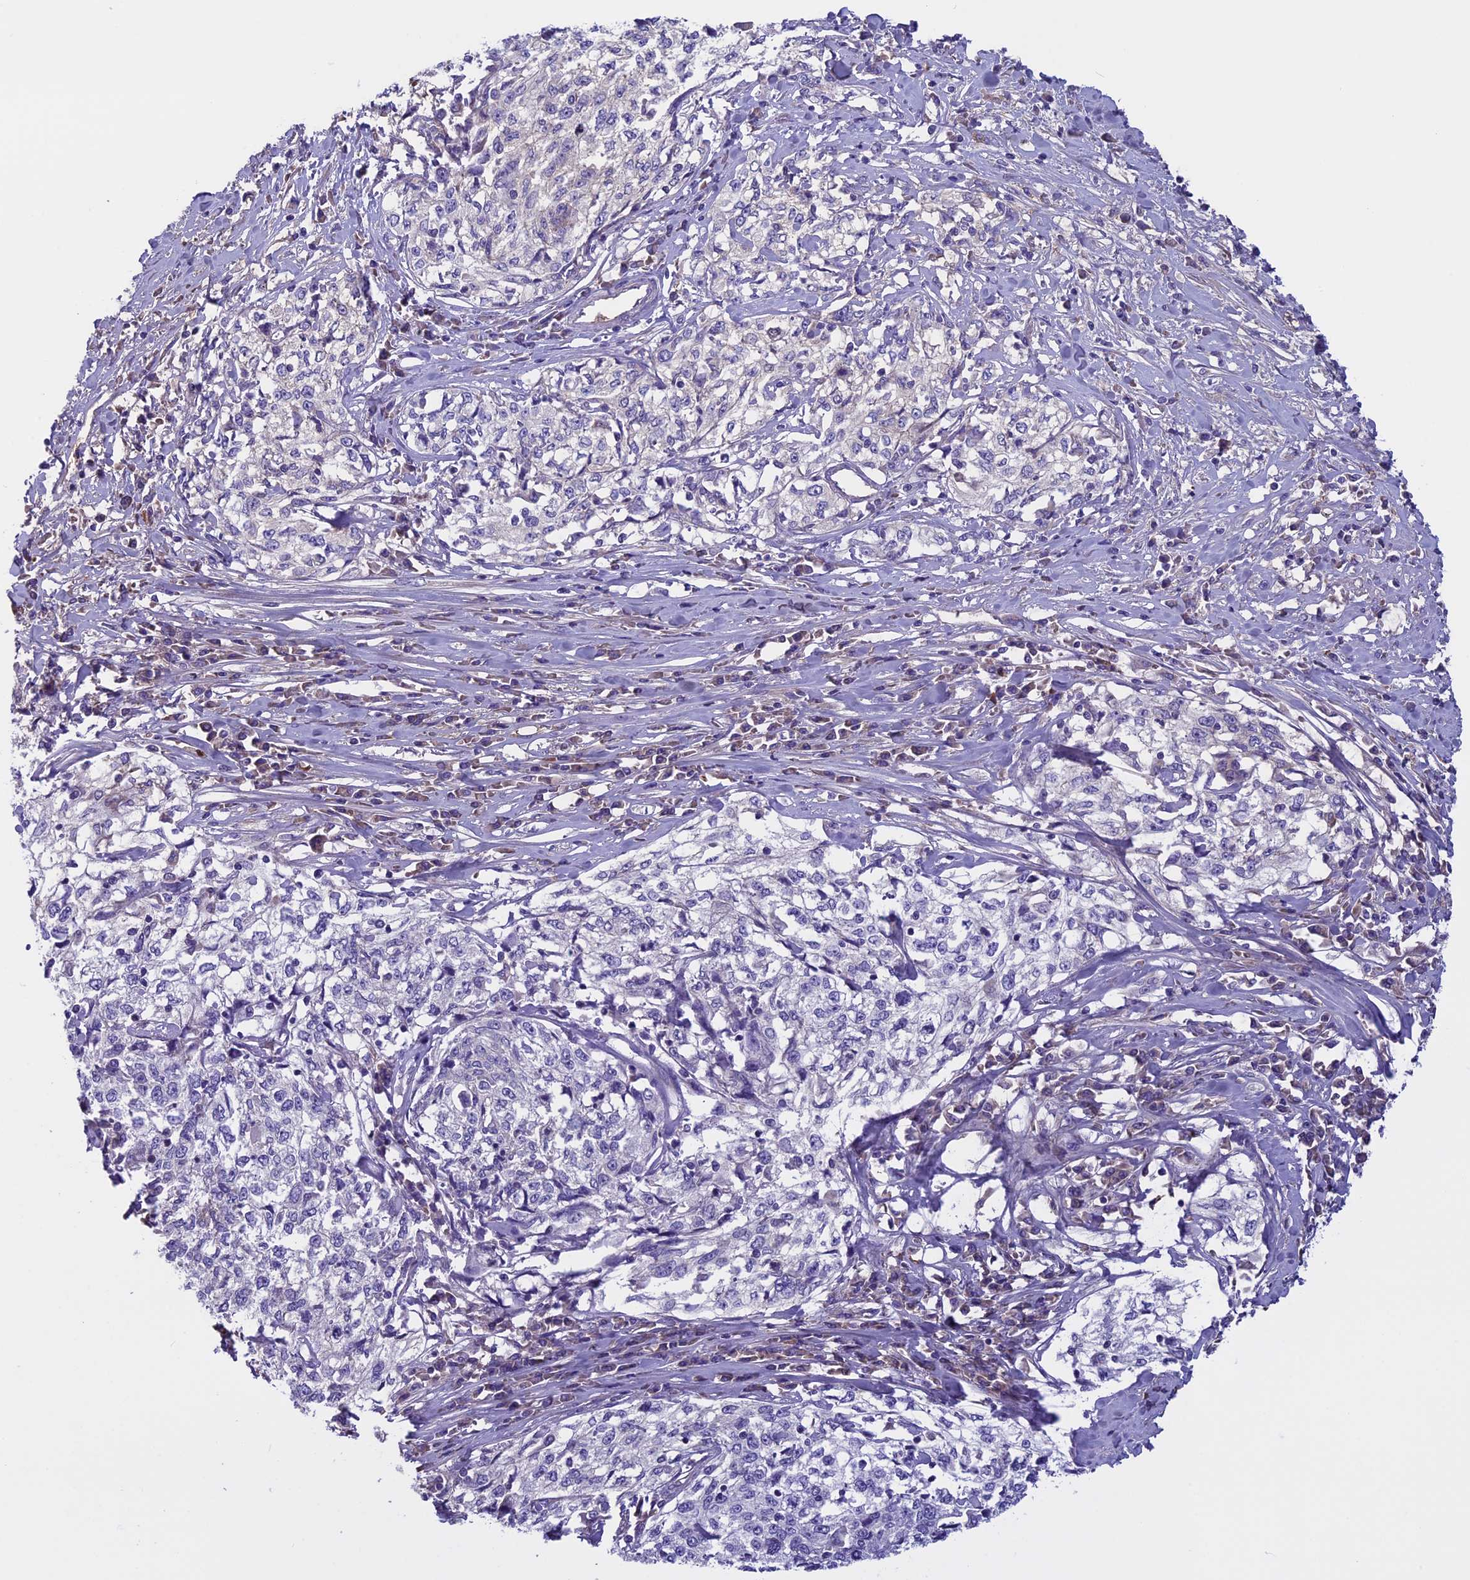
{"staining": {"intensity": "negative", "quantity": "none", "location": "none"}, "tissue": "cervical cancer", "cell_type": "Tumor cells", "image_type": "cancer", "snomed": [{"axis": "morphology", "description": "Squamous cell carcinoma, NOS"}, {"axis": "topography", "description": "Cervix"}], "caption": "Tumor cells show no significant positivity in squamous cell carcinoma (cervical). The staining is performed using DAB (3,3'-diaminobenzidine) brown chromogen with nuclei counter-stained in using hematoxylin.", "gene": "DCTN5", "patient": {"sex": "female", "age": 57}}